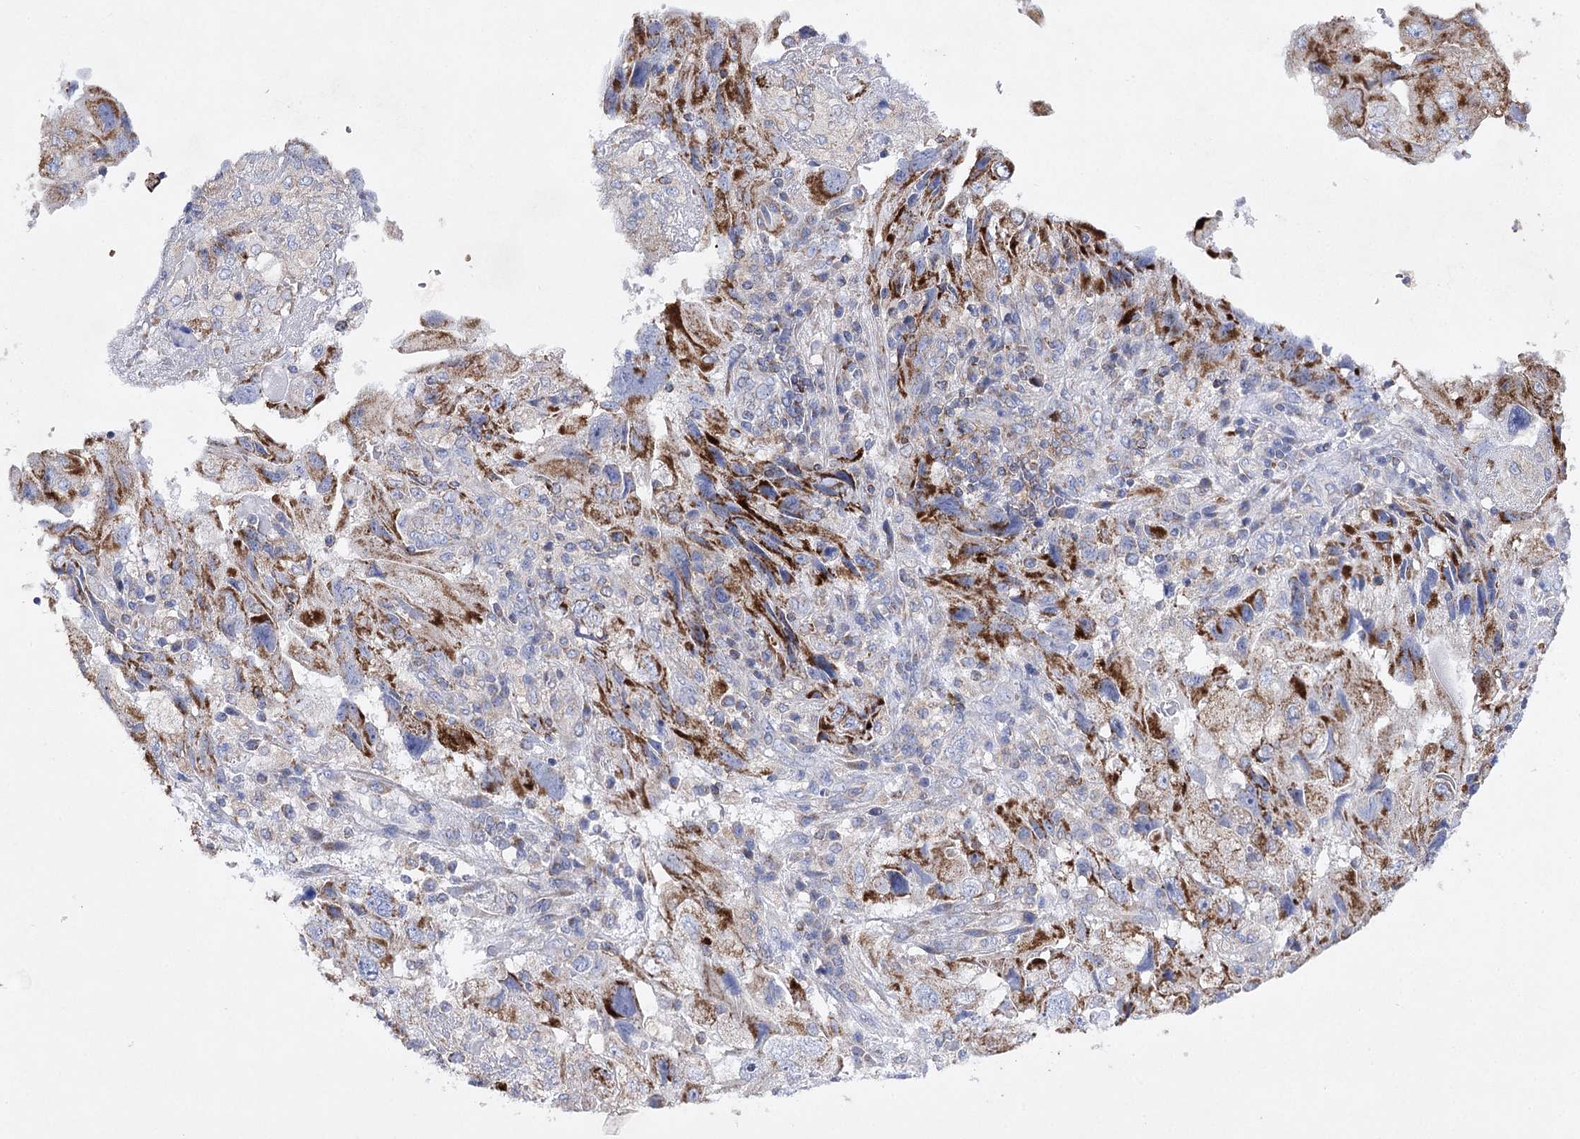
{"staining": {"intensity": "moderate", "quantity": ">75%", "location": "cytoplasmic/membranous"}, "tissue": "endometrial cancer", "cell_type": "Tumor cells", "image_type": "cancer", "snomed": [{"axis": "morphology", "description": "Adenocarcinoma, NOS"}, {"axis": "topography", "description": "Endometrium"}], "caption": "Endometrial cancer was stained to show a protein in brown. There is medium levels of moderate cytoplasmic/membranous positivity in about >75% of tumor cells. Immunohistochemistry (ihc) stains the protein of interest in brown and the nuclei are stained blue.", "gene": "COX15", "patient": {"sex": "female", "age": 49}}